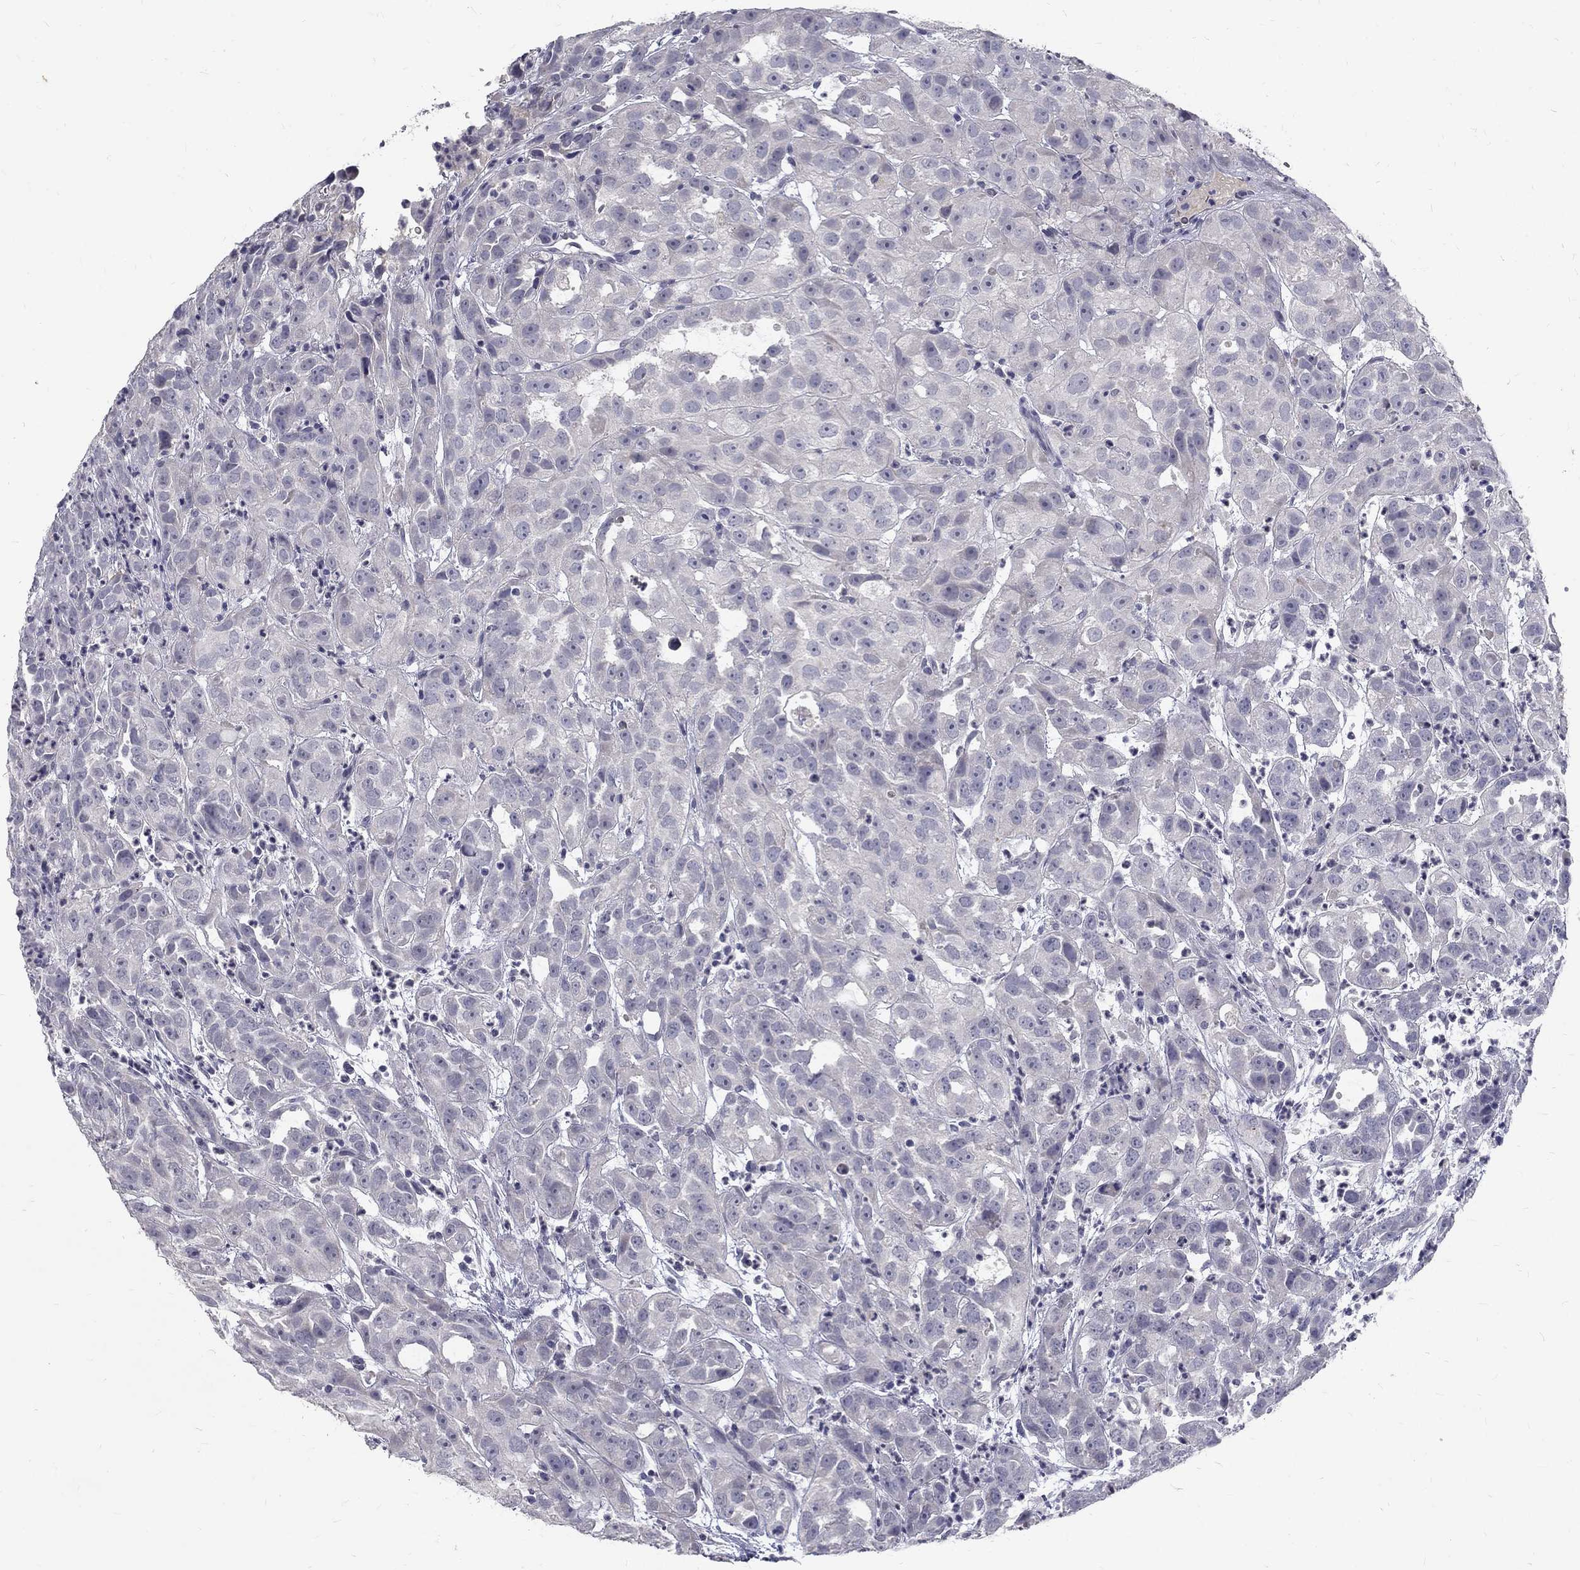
{"staining": {"intensity": "negative", "quantity": "none", "location": "none"}, "tissue": "urothelial cancer", "cell_type": "Tumor cells", "image_type": "cancer", "snomed": [{"axis": "morphology", "description": "Urothelial carcinoma, High grade"}, {"axis": "topography", "description": "Urinary bladder"}], "caption": "Immunohistochemistry of human urothelial cancer displays no staining in tumor cells.", "gene": "NOS1", "patient": {"sex": "female", "age": 41}}